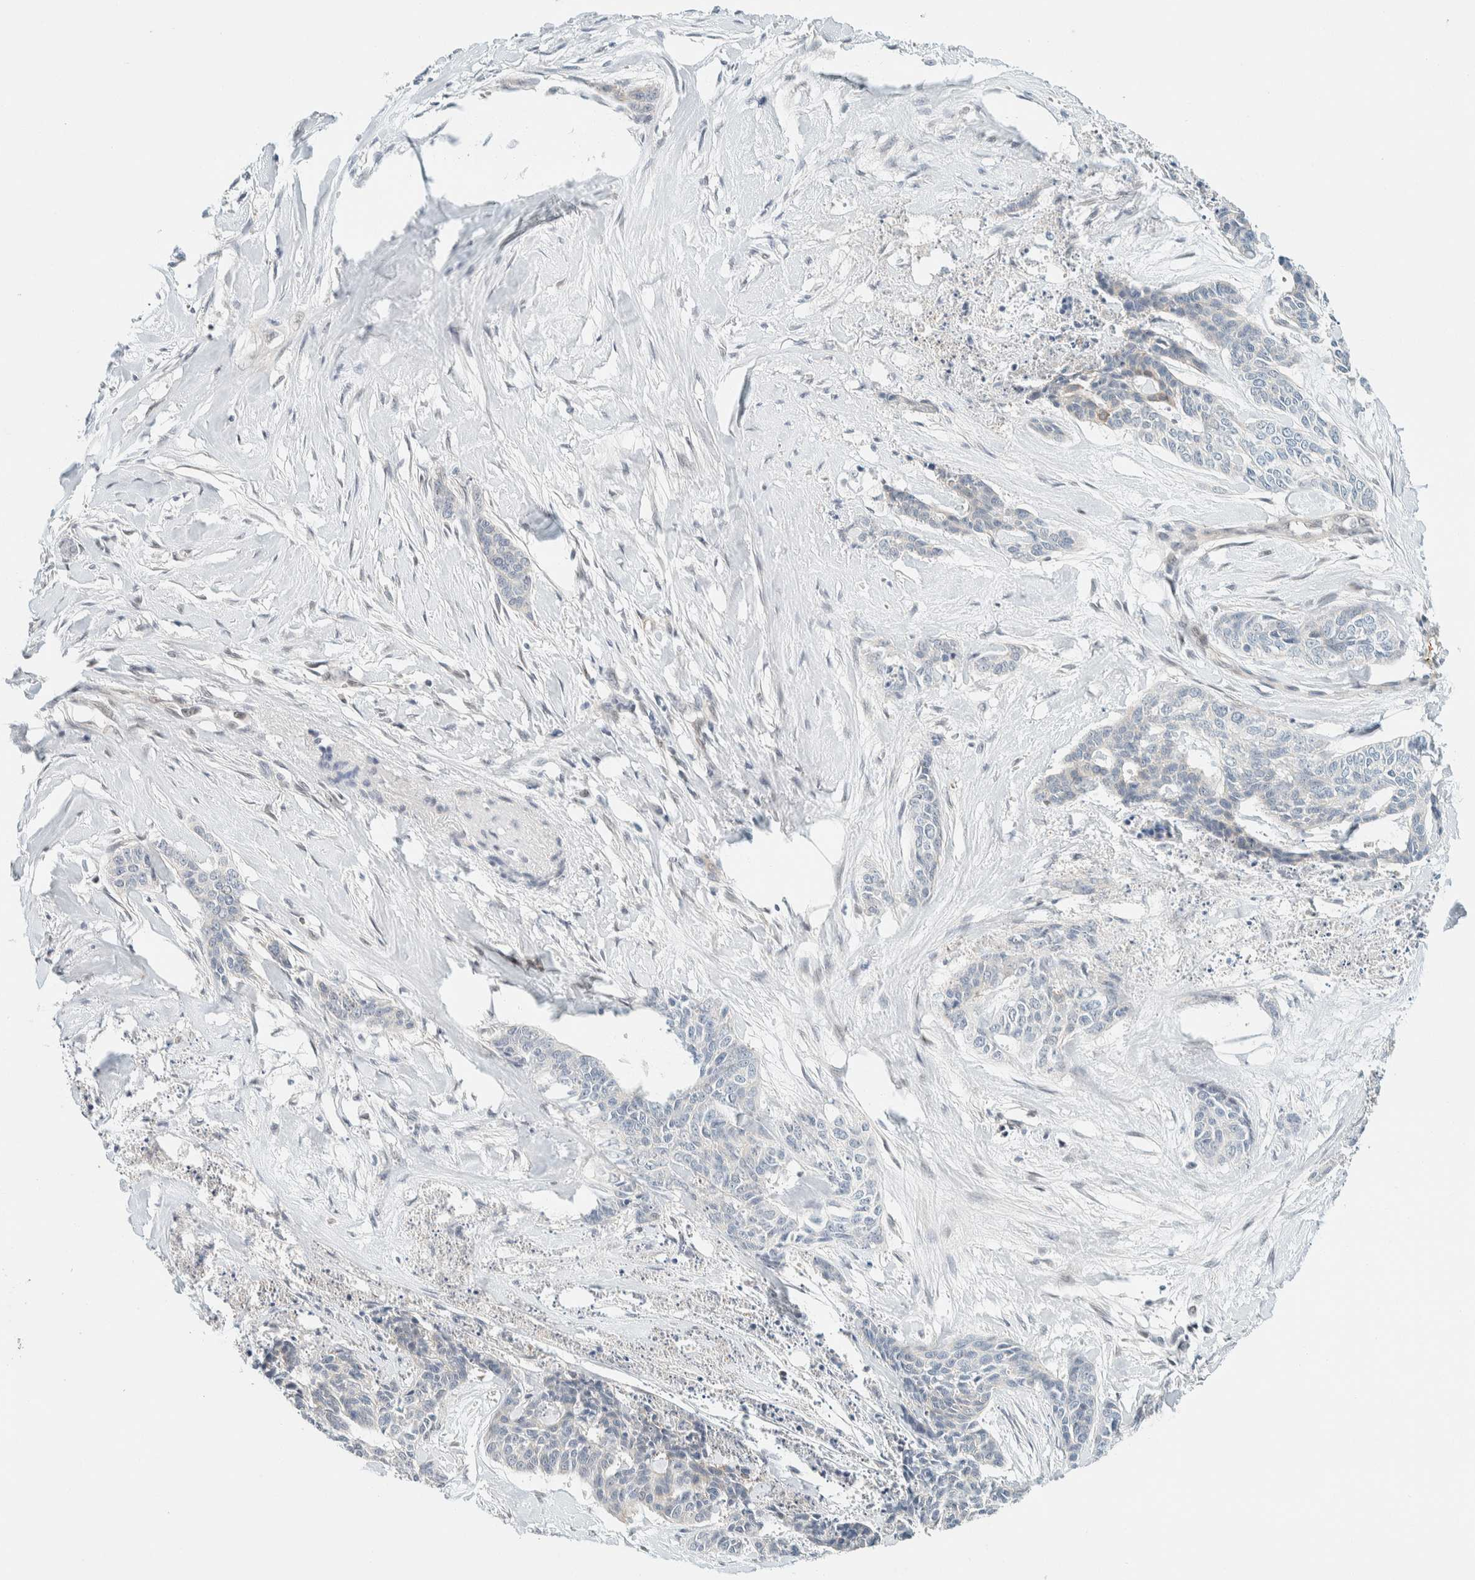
{"staining": {"intensity": "negative", "quantity": "none", "location": "none"}, "tissue": "skin cancer", "cell_type": "Tumor cells", "image_type": "cancer", "snomed": [{"axis": "morphology", "description": "Basal cell carcinoma"}, {"axis": "topography", "description": "Skin"}], "caption": "A micrograph of skin basal cell carcinoma stained for a protein displays no brown staining in tumor cells.", "gene": "TSTD2", "patient": {"sex": "female", "age": 64}}